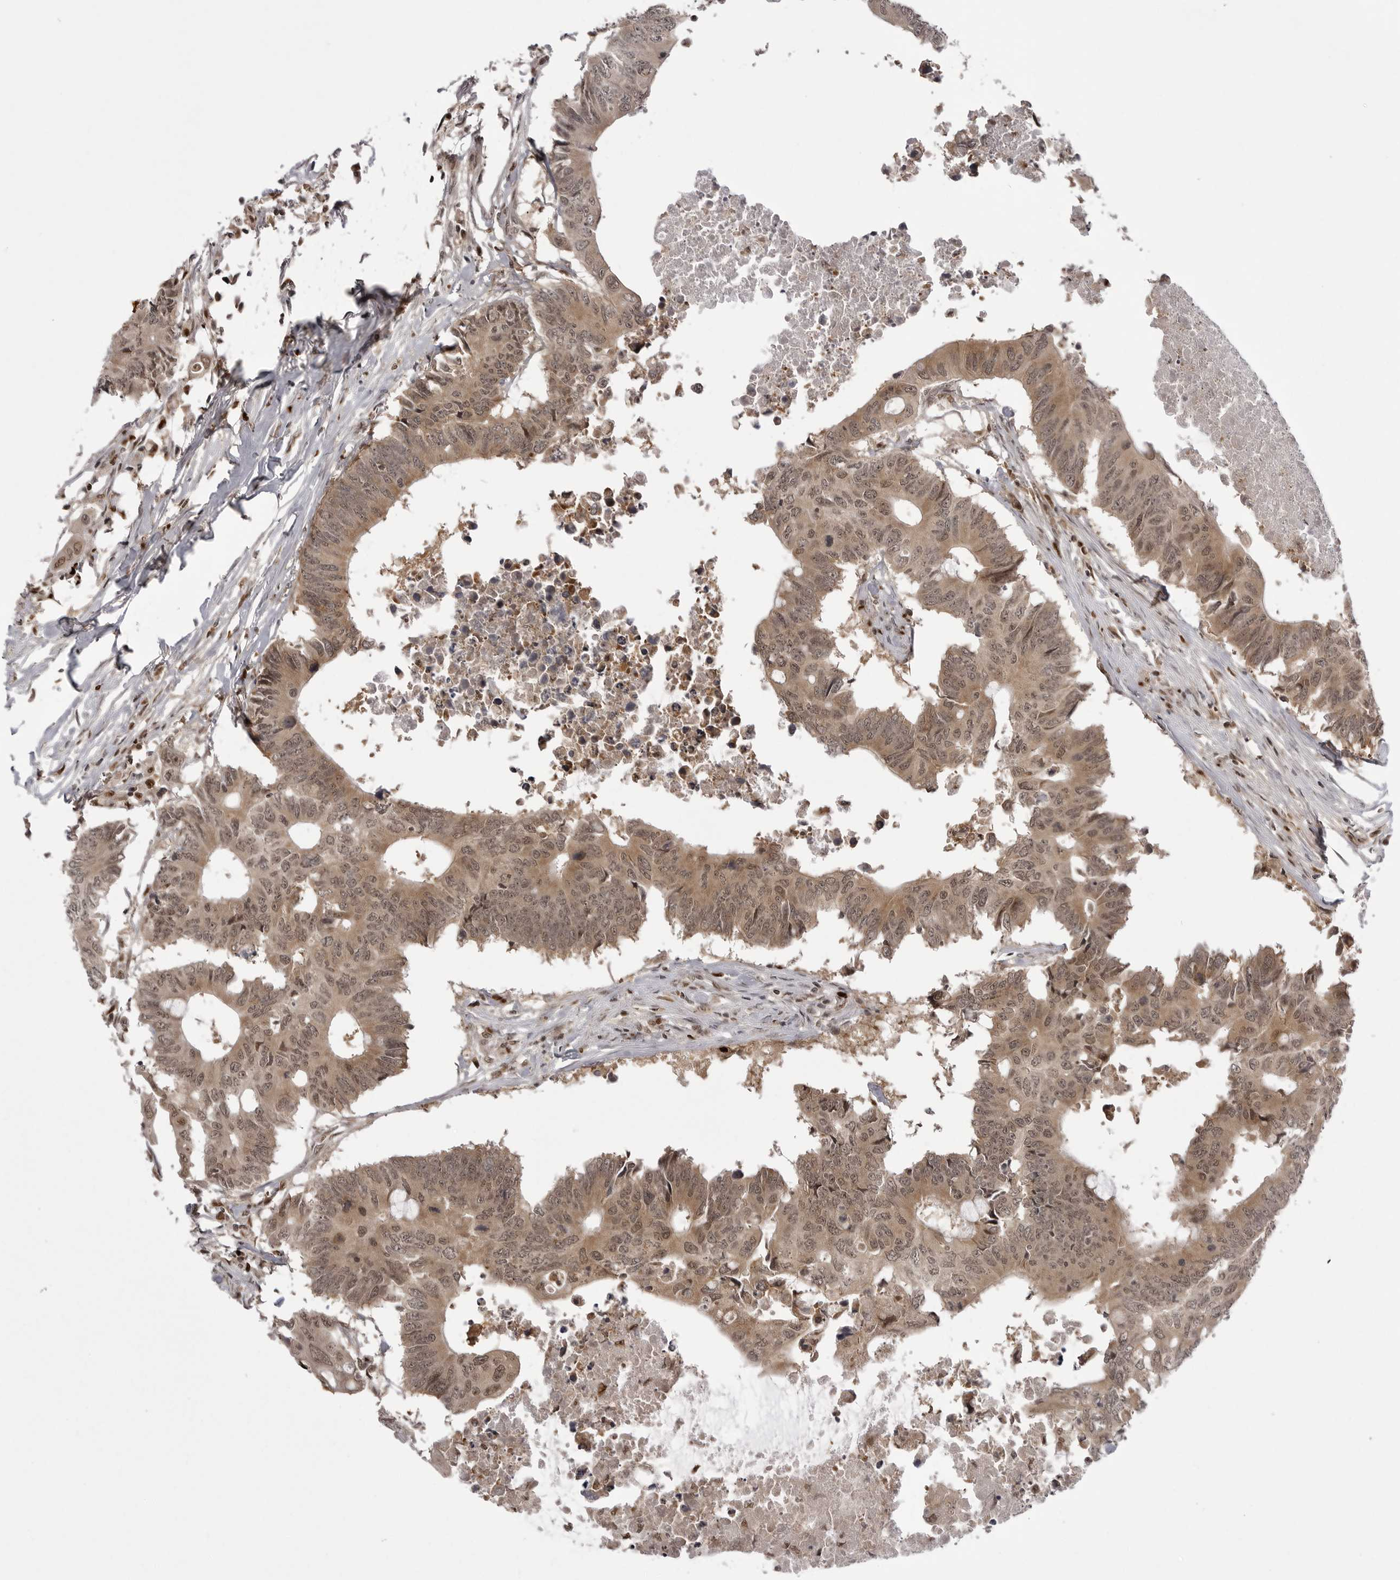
{"staining": {"intensity": "moderate", "quantity": ">75%", "location": "cytoplasmic/membranous,nuclear"}, "tissue": "colorectal cancer", "cell_type": "Tumor cells", "image_type": "cancer", "snomed": [{"axis": "morphology", "description": "Adenocarcinoma, NOS"}, {"axis": "topography", "description": "Colon"}], "caption": "Human colorectal cancer stained with a brown dye demonstrates moderate cytoplasmic/membranous and nuclear positive expression in approximately >75% of tumor cells.", "gene": "PTK2B", "patient": {"sex": "male", "age": 71}}